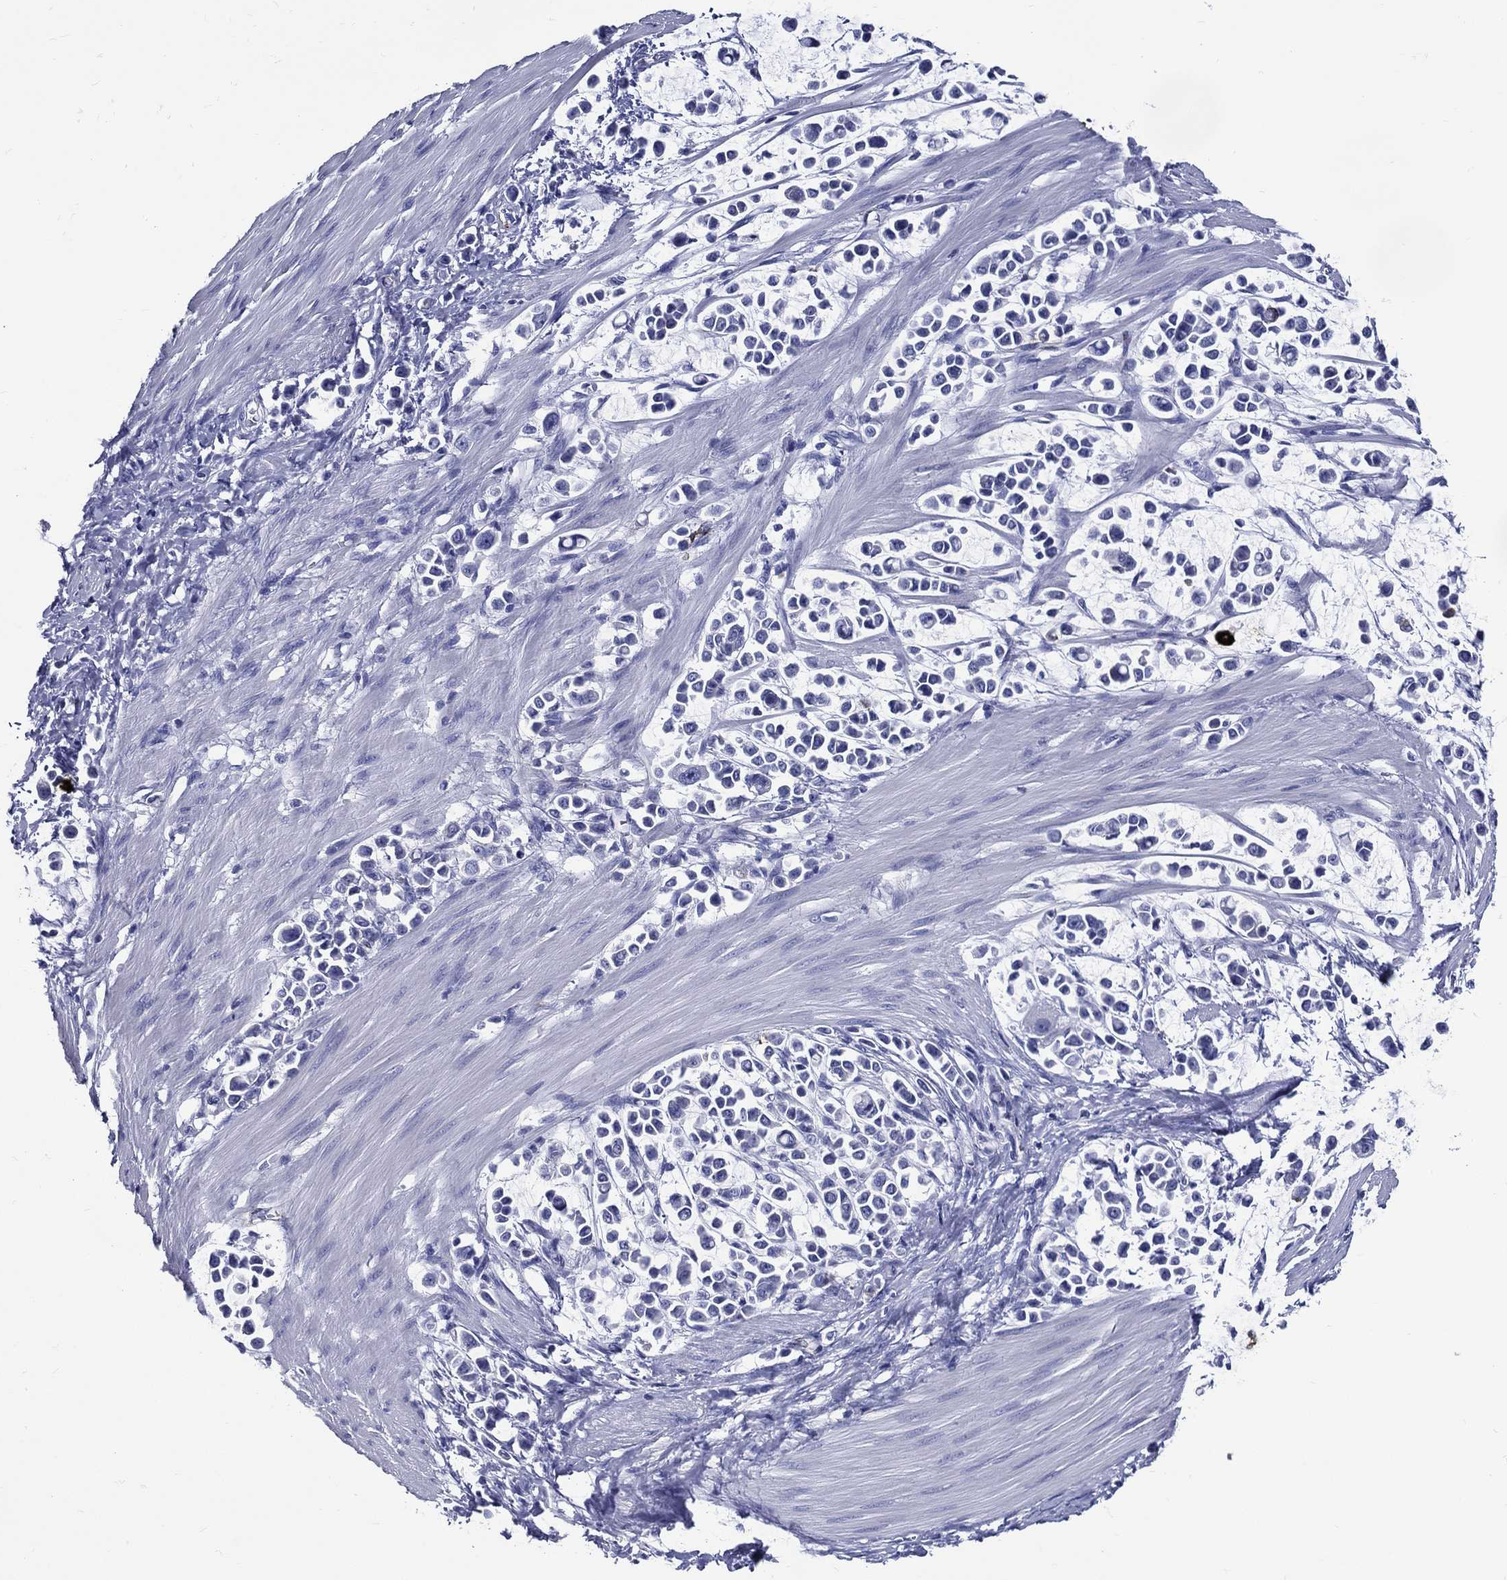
{"staining": {"intensity": "negative", "quantity": "none", "location": "none"}, "tissue": "stomach cancer", "cell_type": "Tumor cells", "image_type": "cancer", "snomed": [{"axis": "morphology", "description": "Adenocarcinoma, NOS"}, {"axis": "topography", "description": "Stomach"}], "caption": "IHC image of adenocarcinoma (stomach) stained for a protein (brown), which exhibits no expression in tumor cells.", "gene": "ACE2", "patient": {"sex": "male", "age": 82}}